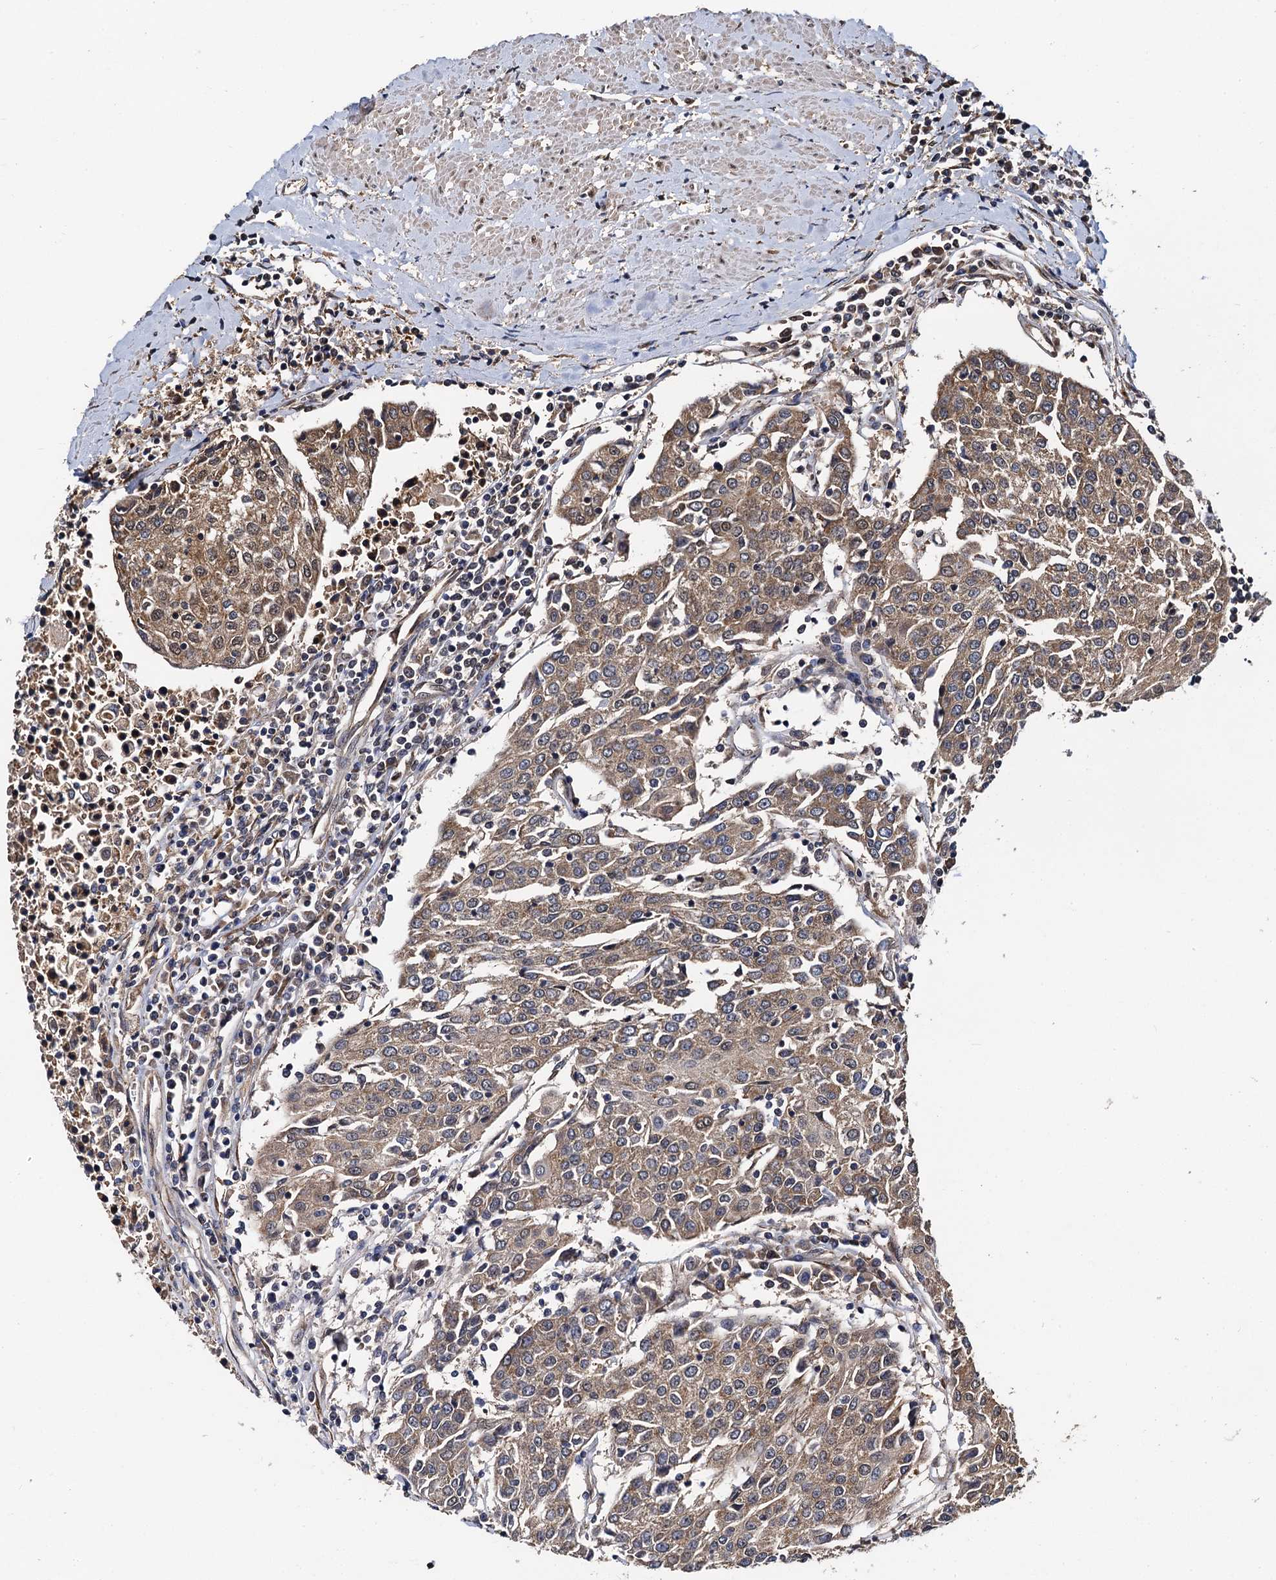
{"staining": {"intensity": "moderate", "quantity": ">75%", "location": "cytoplasmic/membranous"}, "tissue": "urothelial cancer", "cell_type": "Tumor cells", "image_type": "cancer", "snomed": [{"axis": "morphology", "description": "Urothelial carcinoma, High grade"}, {"axis": "topography", "description": "Urinary bladder"}], "caption": "Protein staining by immunohistochemistry (IHC) shows moderate cytoplasmic/membranous expression in about >75% of tumor cells in urothelial cancer.", "gene": "MIER2", "patient": {"sex": "female", "age": 85}}